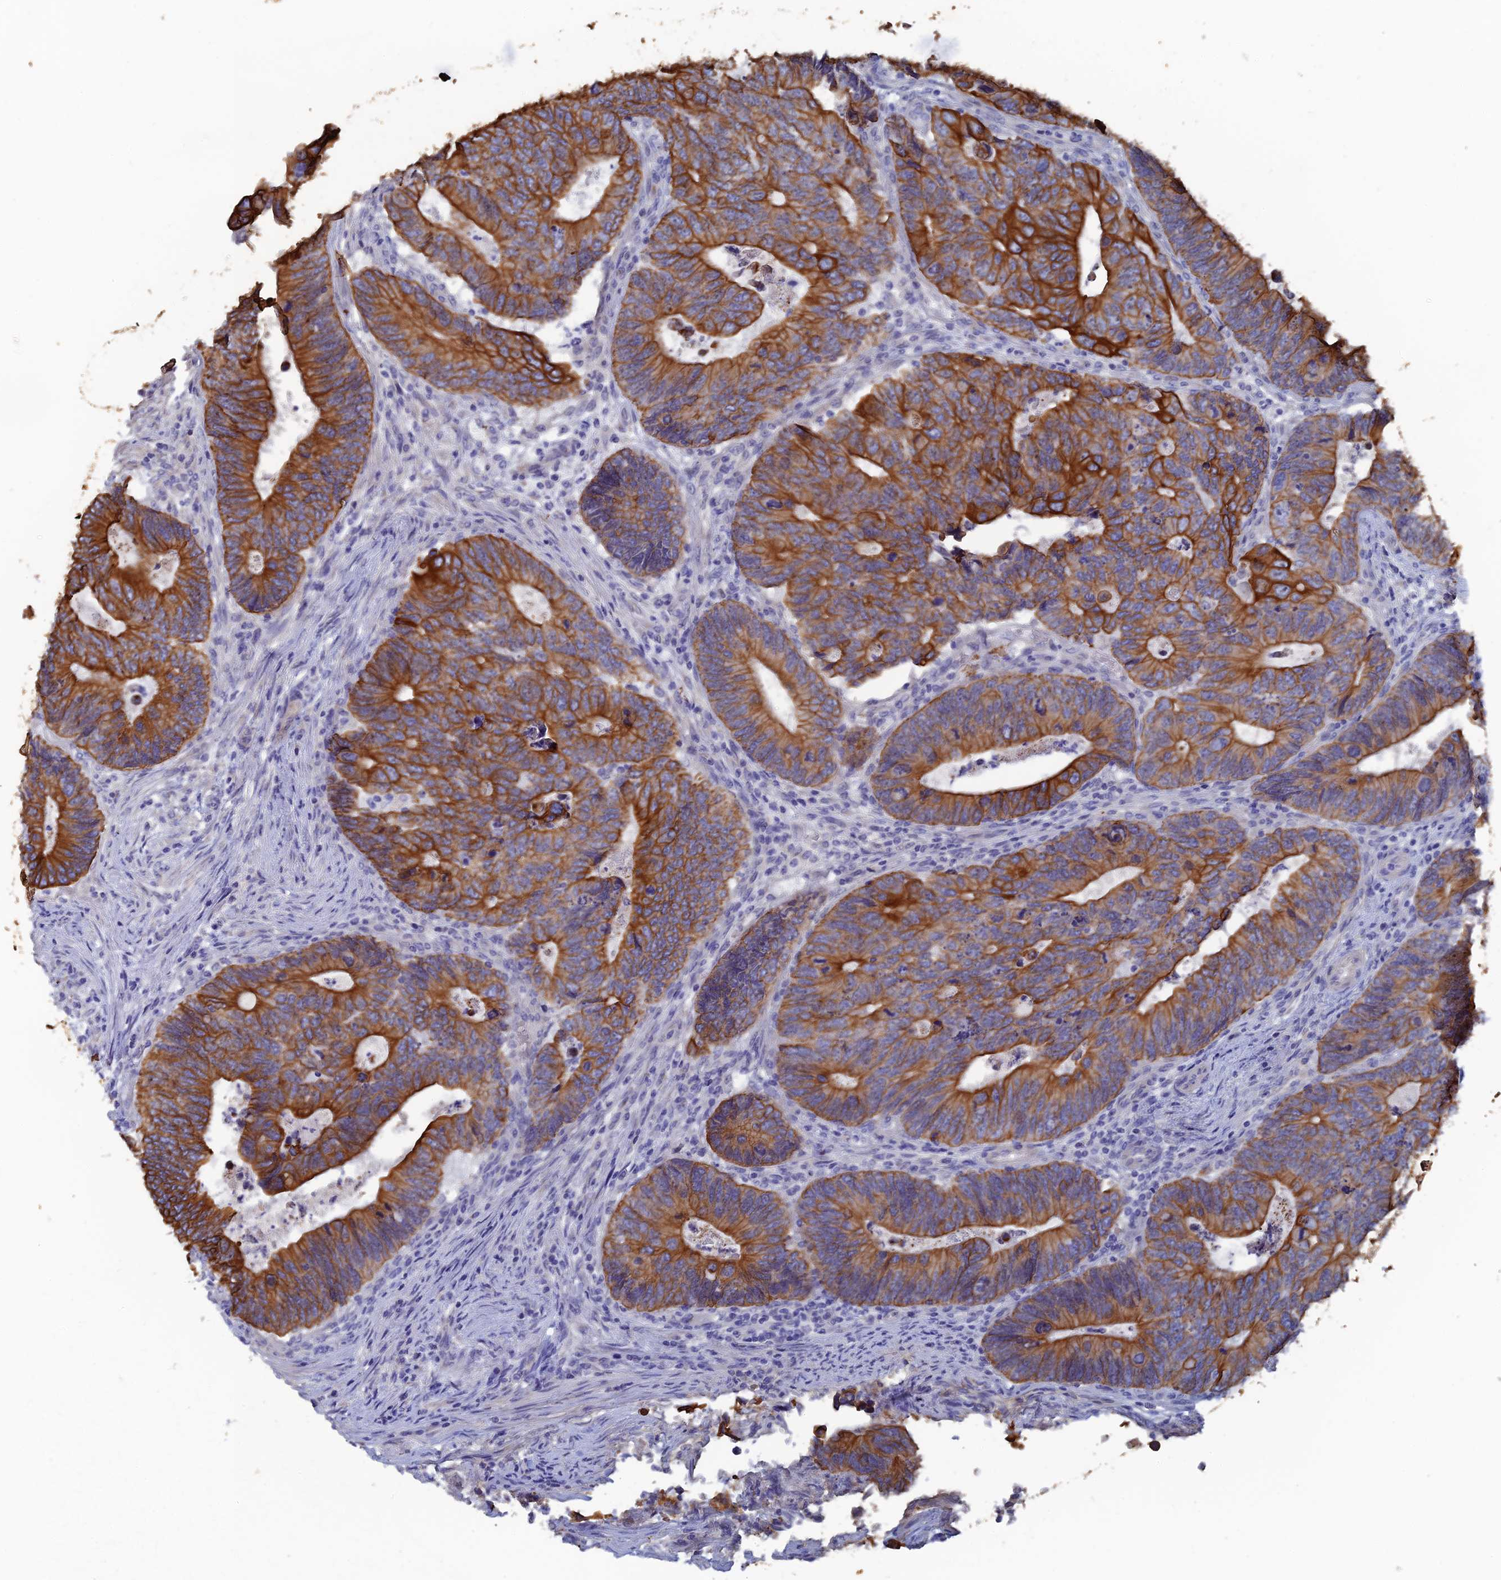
{"staining": {"intensity": "strong", "quantity": ">75%", "location": "cytoplasmic/membranous"}, "tissue": "colorectal cancer", "cell_type": "Tumor cells", "image_type": "cancer", "snomed": [{"axis": "morphology", "description": "Adenocarcinoma, NOS"}, {"axis": "topography", "description": "Colon"}], "caption": "Strong cytoplasmic/membranous staining is identified in approximately >75% of tumor cells in colorectal cancer.", "gene": "SRFBP1", "patient": {"sex": "male", "age": 87}}